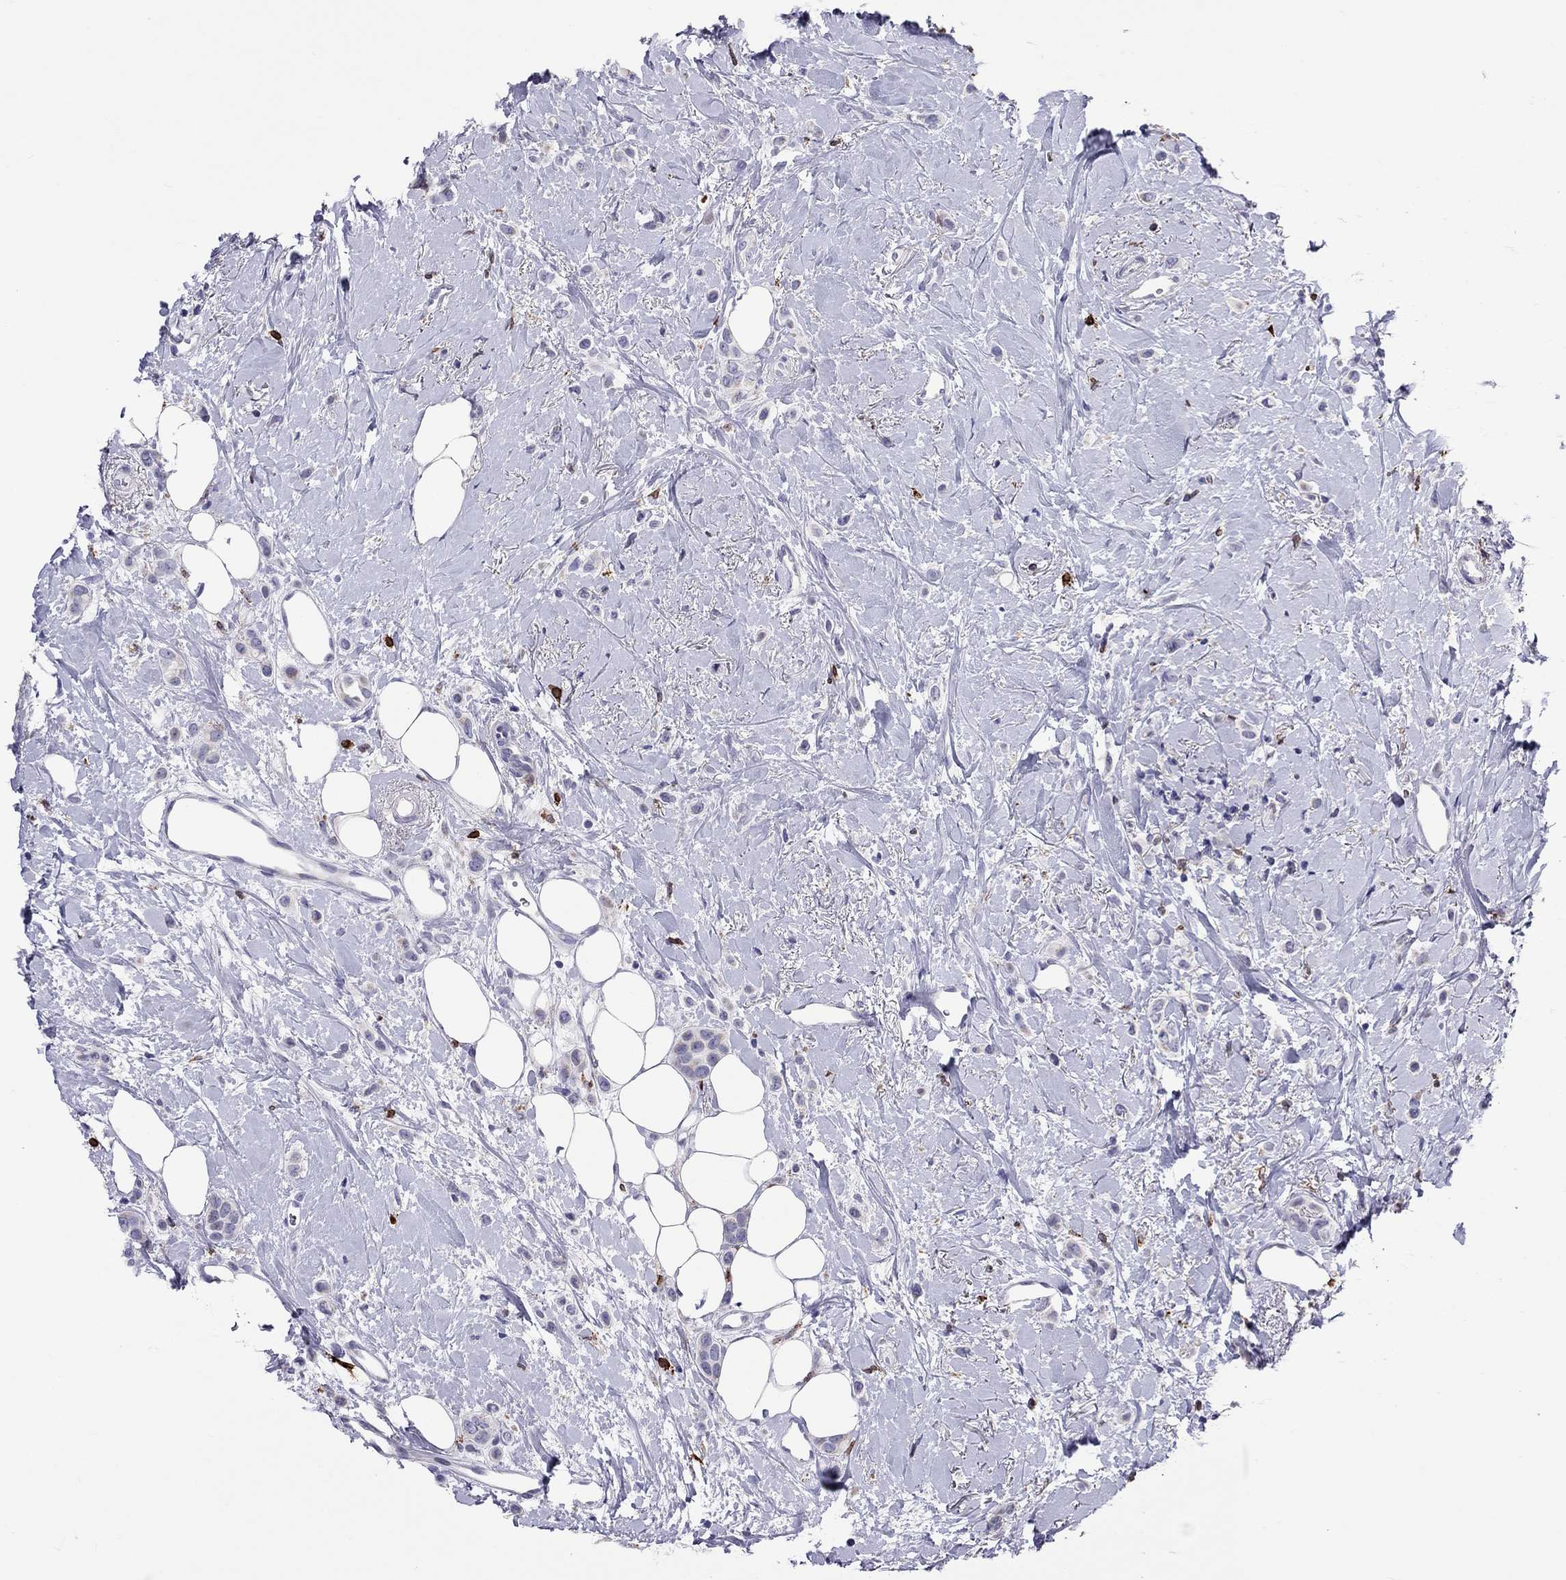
{"staining": {"intensity": "negative", "quantity": "none", "location": "none"}, "tissue": "breast cancer", "cell_type": "Tumor cells", "image_type": "cancer", "snomed": [{"axis": "morphology", "description": "Lobular carcinoma"}, {"axis": "topography", "description": "Breast"}], "caption": "The micrograph shows no staining of tumor cells in lobular carcinoma (breast).", "gene": "ADORA2A", "patient": {"sex": "female", "age": 66}}